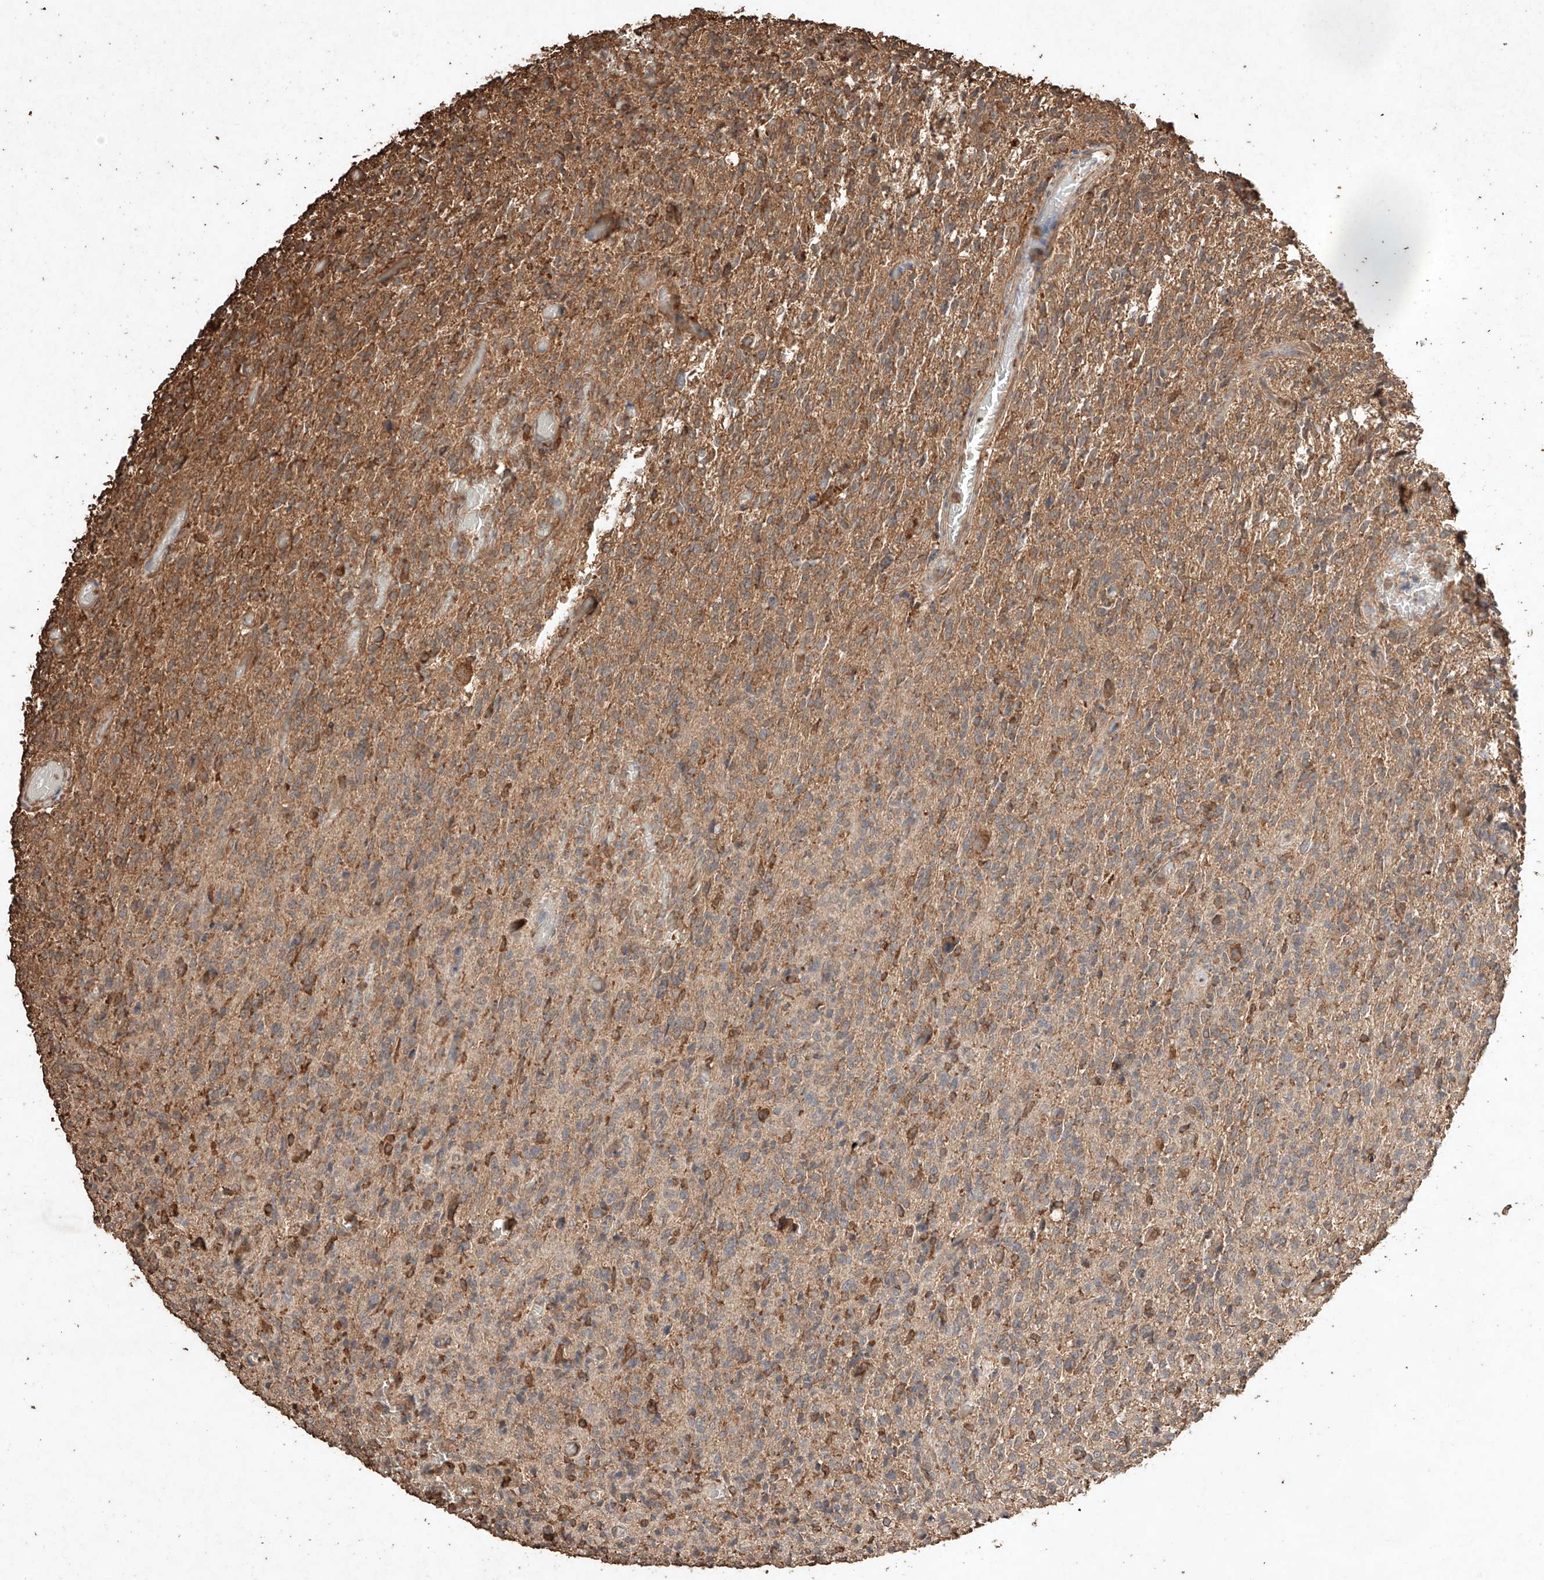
{"staining": {"intensity": "moderate", "quantity": "<25%", "location": "cytoplasmic/membranous"}, "tissue": "glioma", "cell_type": "Tumor cells", "image_type": "cancer", "snomed": [{"axis": "morphology", "description": "Glioma, malignant, High grade"}, {"axis": "topography", "description": "Brain"}], "caption": "Immunohistochemistry of malignant glioma (high-grade) displays low levels of moderate cytoplasmic/membranous staining in approximately <25% of tumor cells.", "gene": "M6PR", "patient": {"sex": "female", "age": 57}}